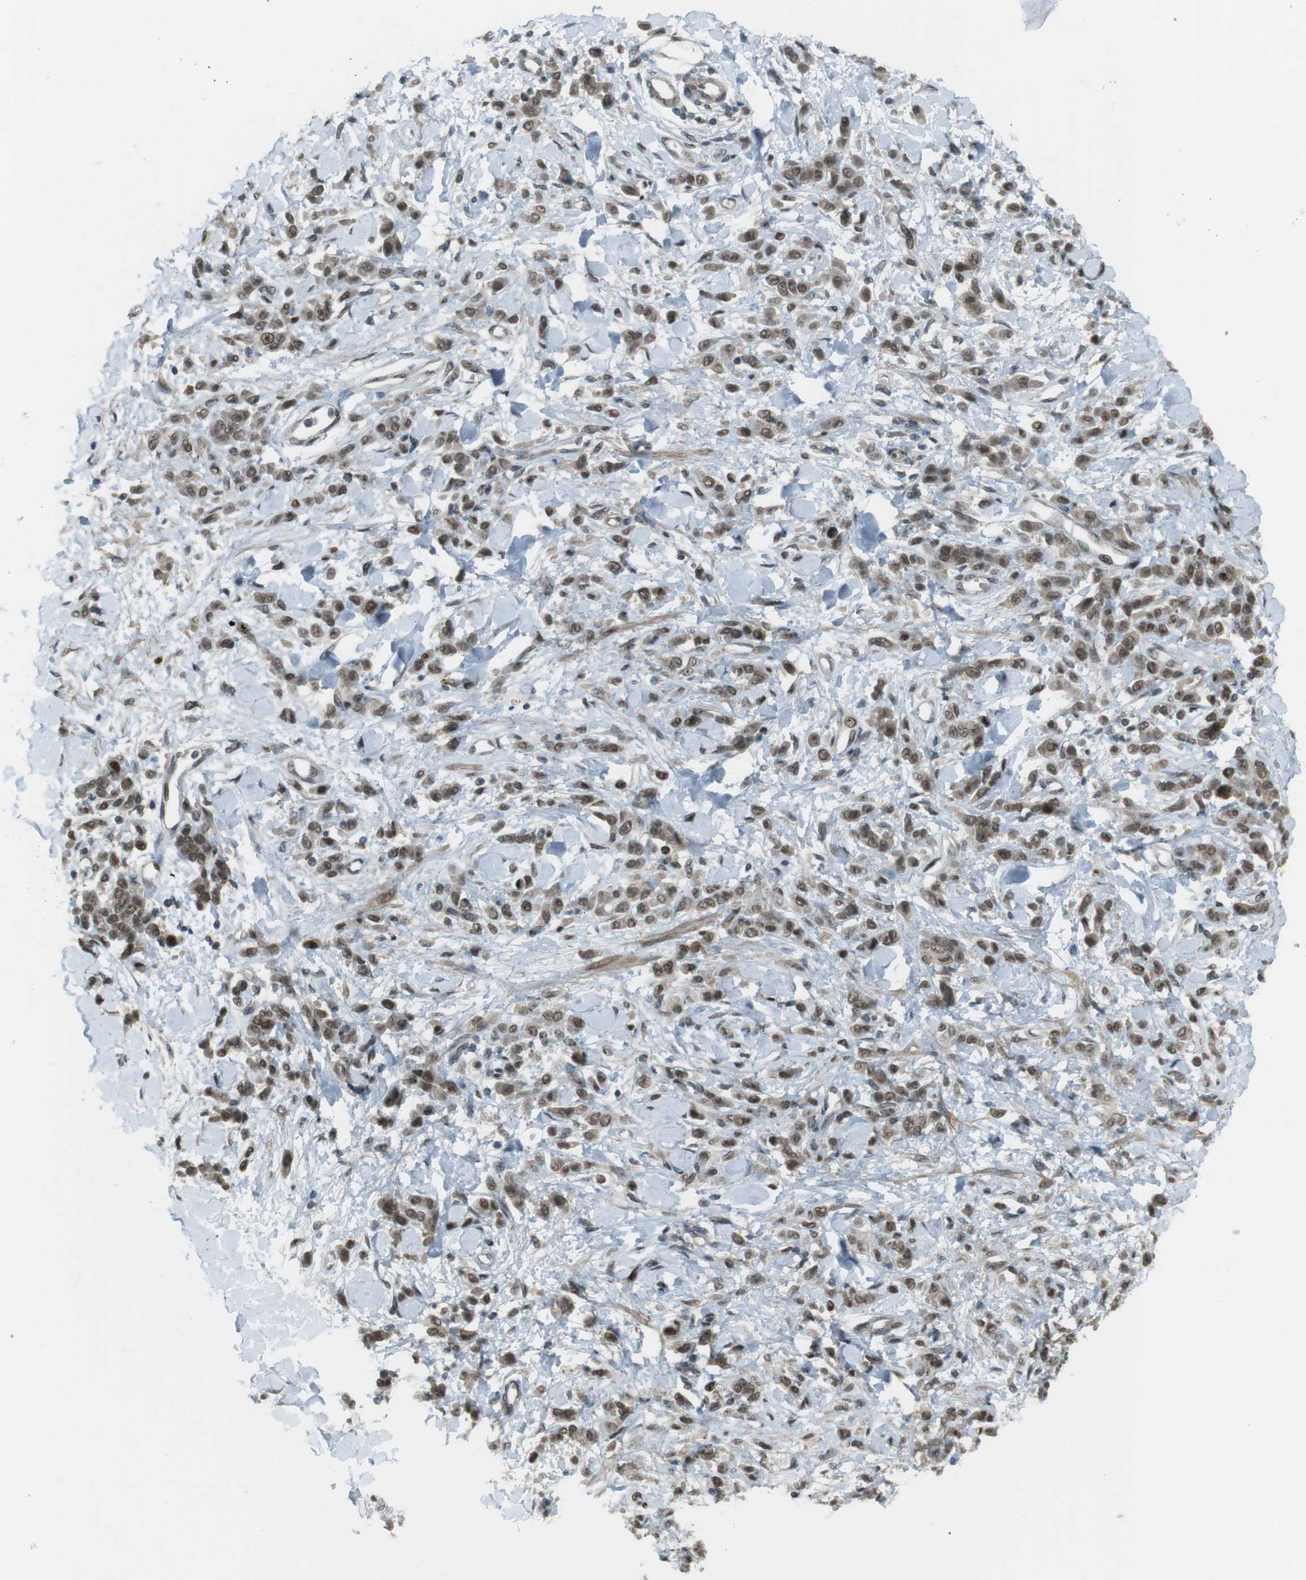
{"staining": {"intensity": "weak", "quantity": ">75%", "location": "cytoplasmic/membranous,nuclear"}, "tissue": "stomach cancer", "cell_type": "Tumor cells", "image_type": "cancer", "snomed": [{"axis": "morphology", "description": "Normal tissue, NOS"}, {"axis": "morphology", "description": "Adenocarcinoma, NOS"}, {"axis": "topography", "description": "Stomach"}], "caption": "The image shows a brown stain indicating the presence of a protein in the cytoplasmic/membranous and nuclear of tumor cells in stomach cancer (adenocarcinoma). The staining is performed using DAB (3,3'-diaminobenzidine) brown chromogen to label protein expression. The nuclei are counter-stained blue using hematoxylin.", "gene": "SLITRK5", "patient": {"sex": "male", "age": 82}}